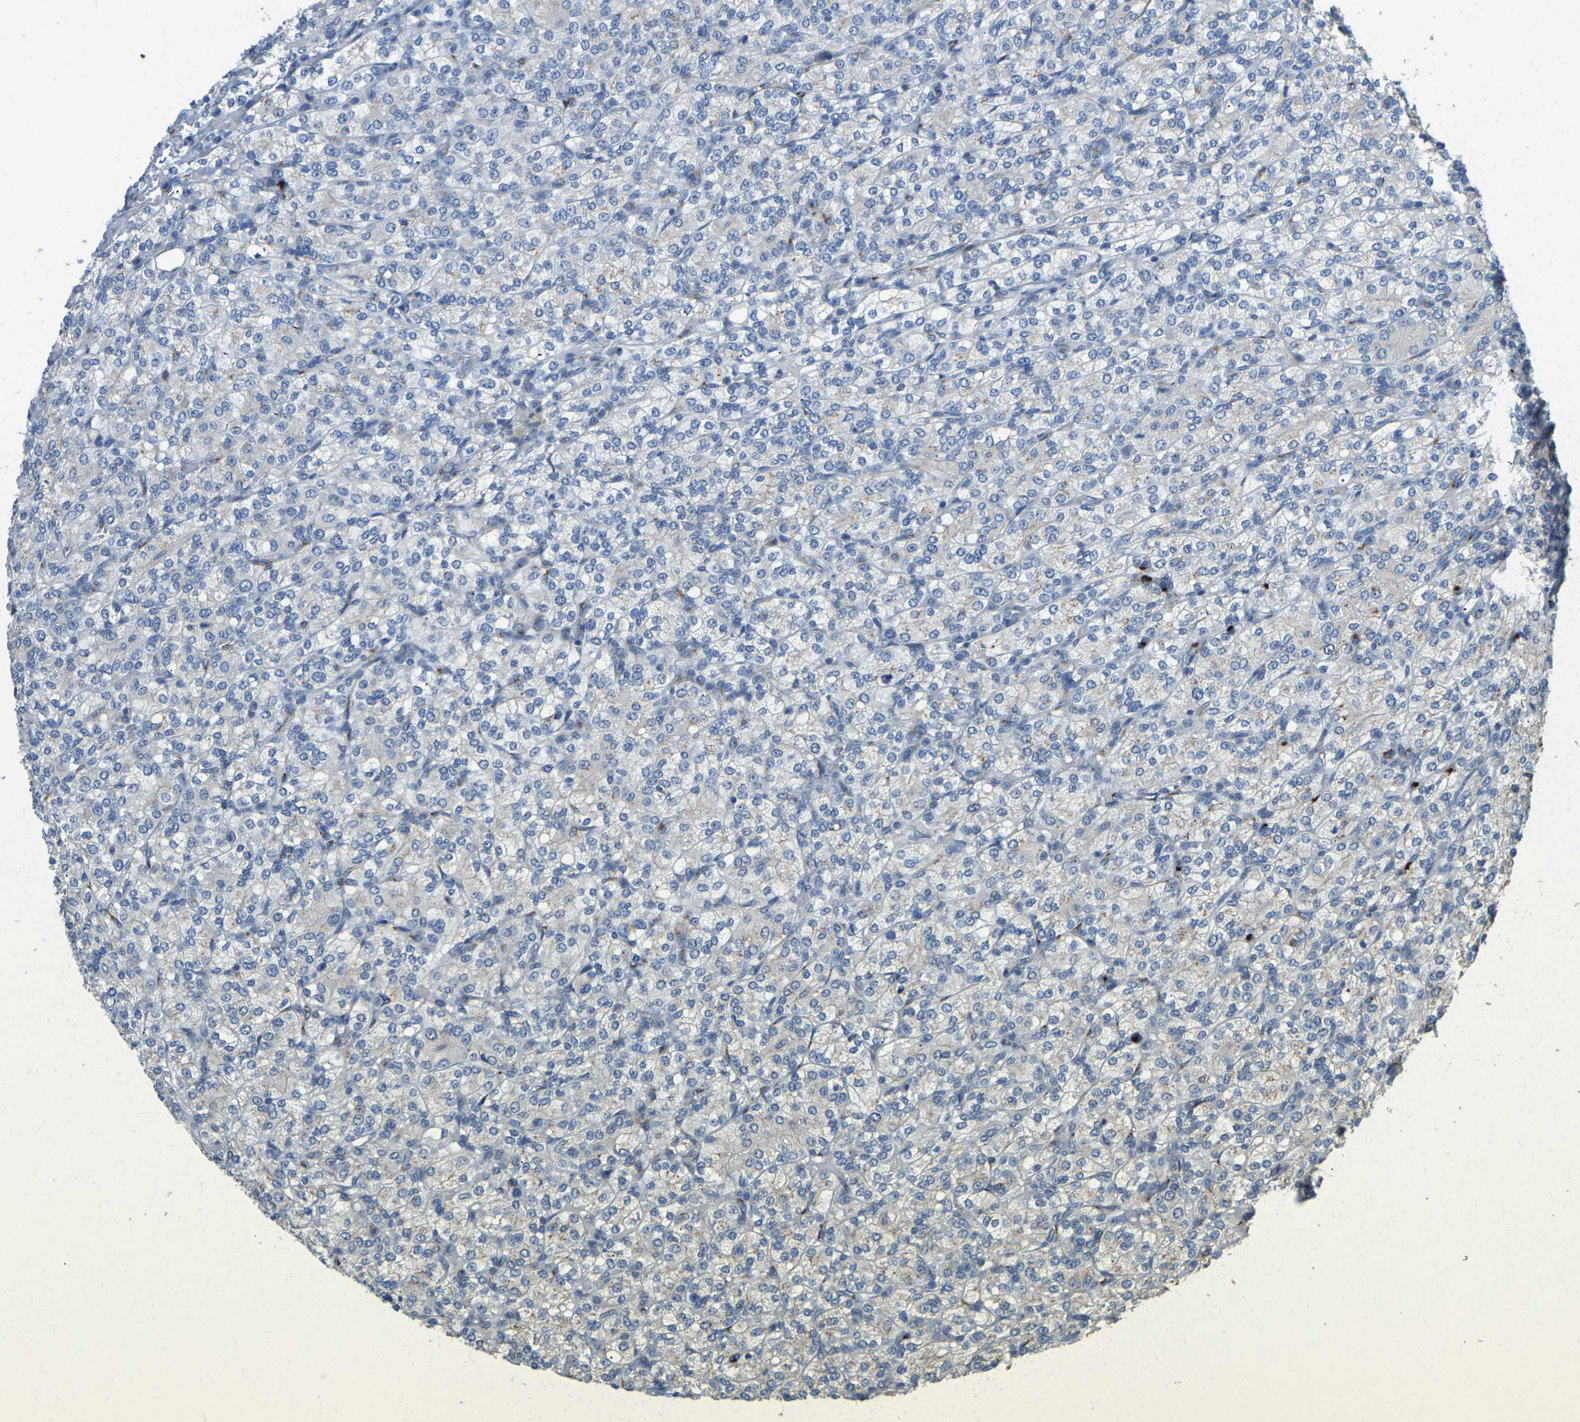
{"staining": {"intensity": "weak", "quantity": "<25%", "location": "cytoplasmic/membranous"}, "tissue": "renal cancer", "cell_type": "Tumor cells", "image_type": "cancer", "snomed": [{"axis": "morphology", "description": "Adenocarcinoma, NOS"}, {"axis": "topography", "description": "Kidney"}], "caption": "An immunohistochemistry (IHC) histopathology image of renal adenocarcinoma is shown. There is no staining in tumor cells of renal adenocarcinoma. The staining was performed using DAB (3,3'-diaminobenzidine) to visualize the protein expression in brown, while the nuclei were stained in blue with hematoxylin (Magnification: 20x).", "gene": "FAM174A", "patient": {"sex": "male", "age": 77}}